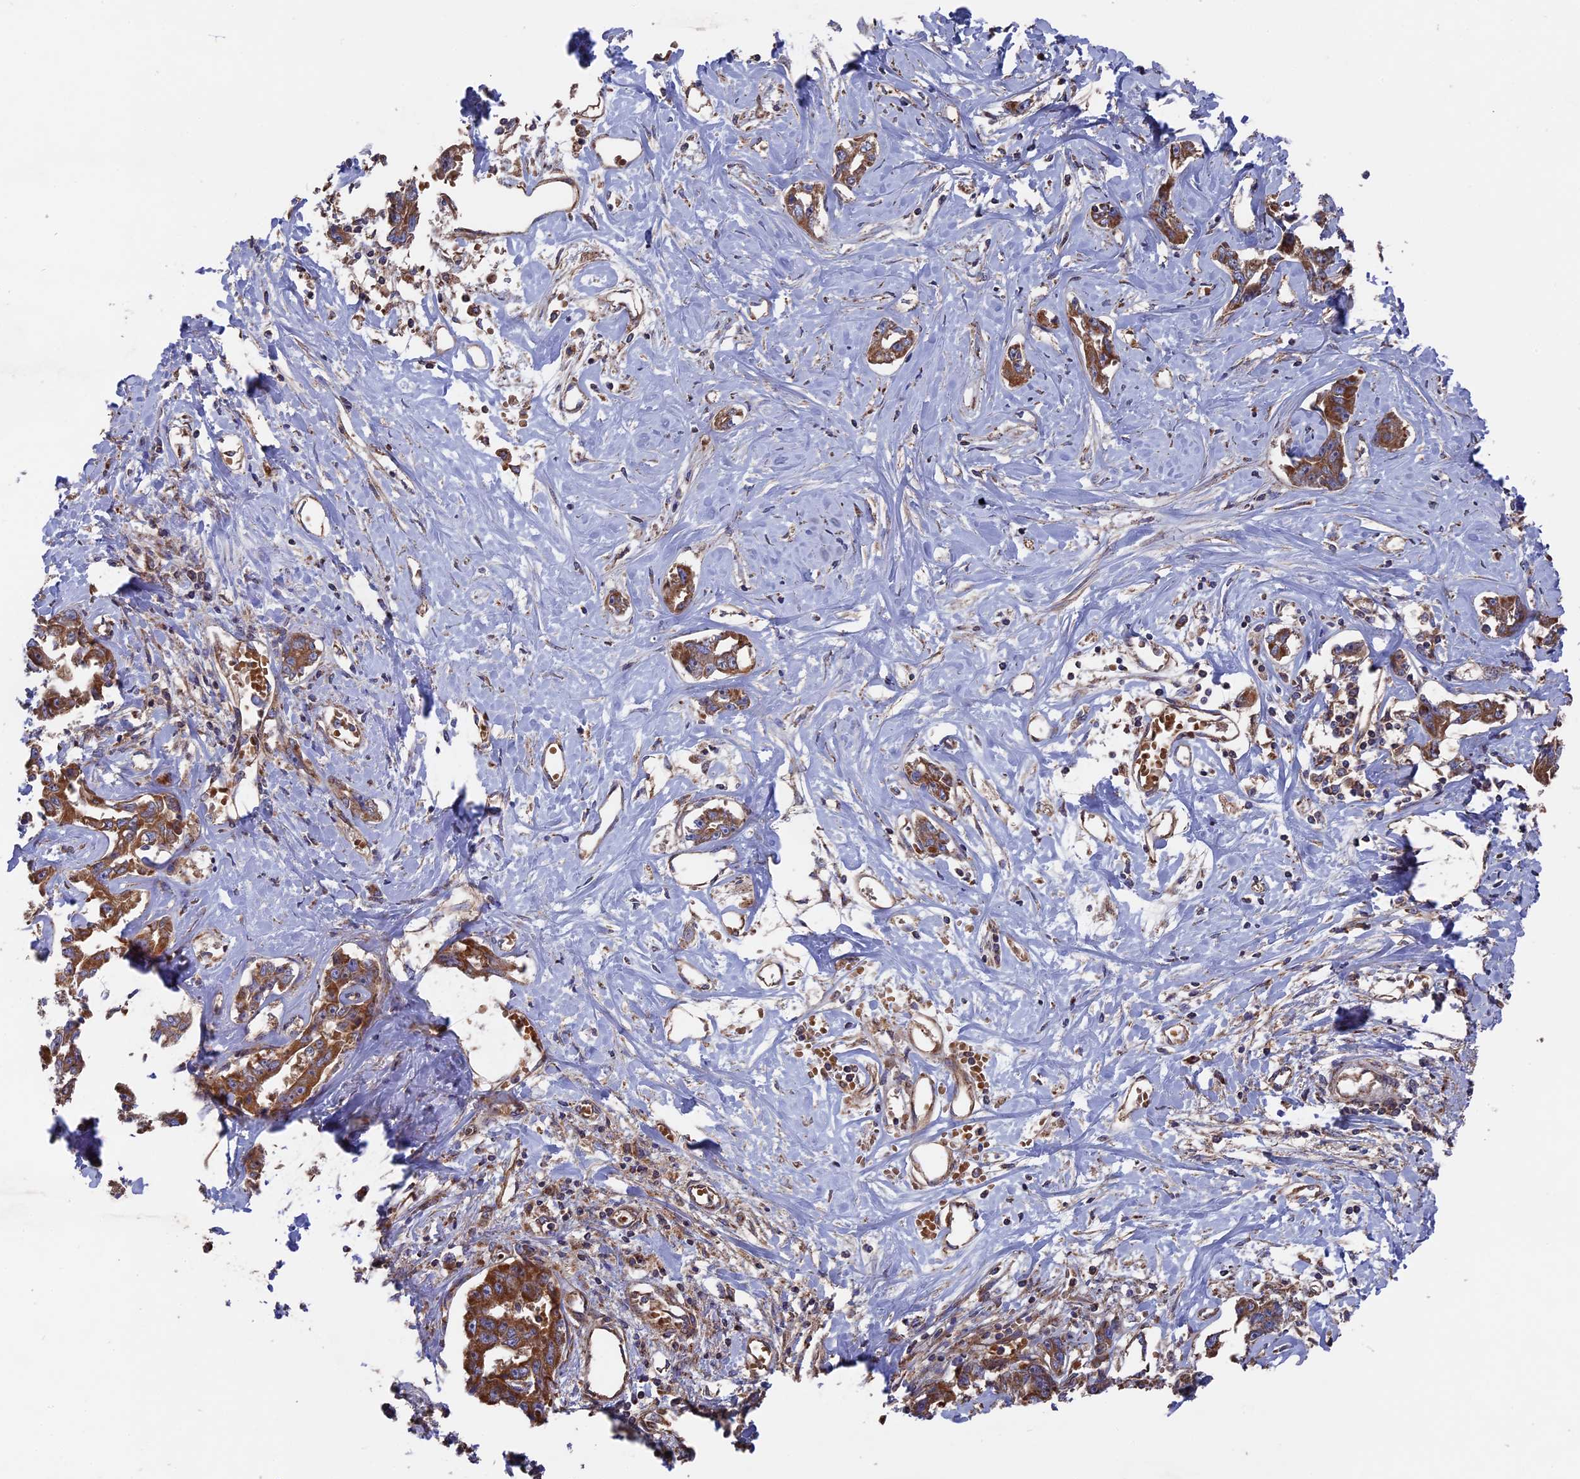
{"staining": {"intensity": "moderate", "quantity": ">75%", "location": "cytoplasmic/membranous"}, "tissue": "liver cancer", "cell_type": "Tumor cells", "image_type": "cancer", "snomed": [{"axis": "morphology", "description": "Cholangiocarcinoma"}, {"axis": "topography", "description": "Liver"}], "caption": "Protein staining of liver cancer tissue reveals moderate cytoplasmic/membranous staining in about >75% of tumor cells.", "gene": "TELO2", "patient": {"sex": "male", "age": 59}}